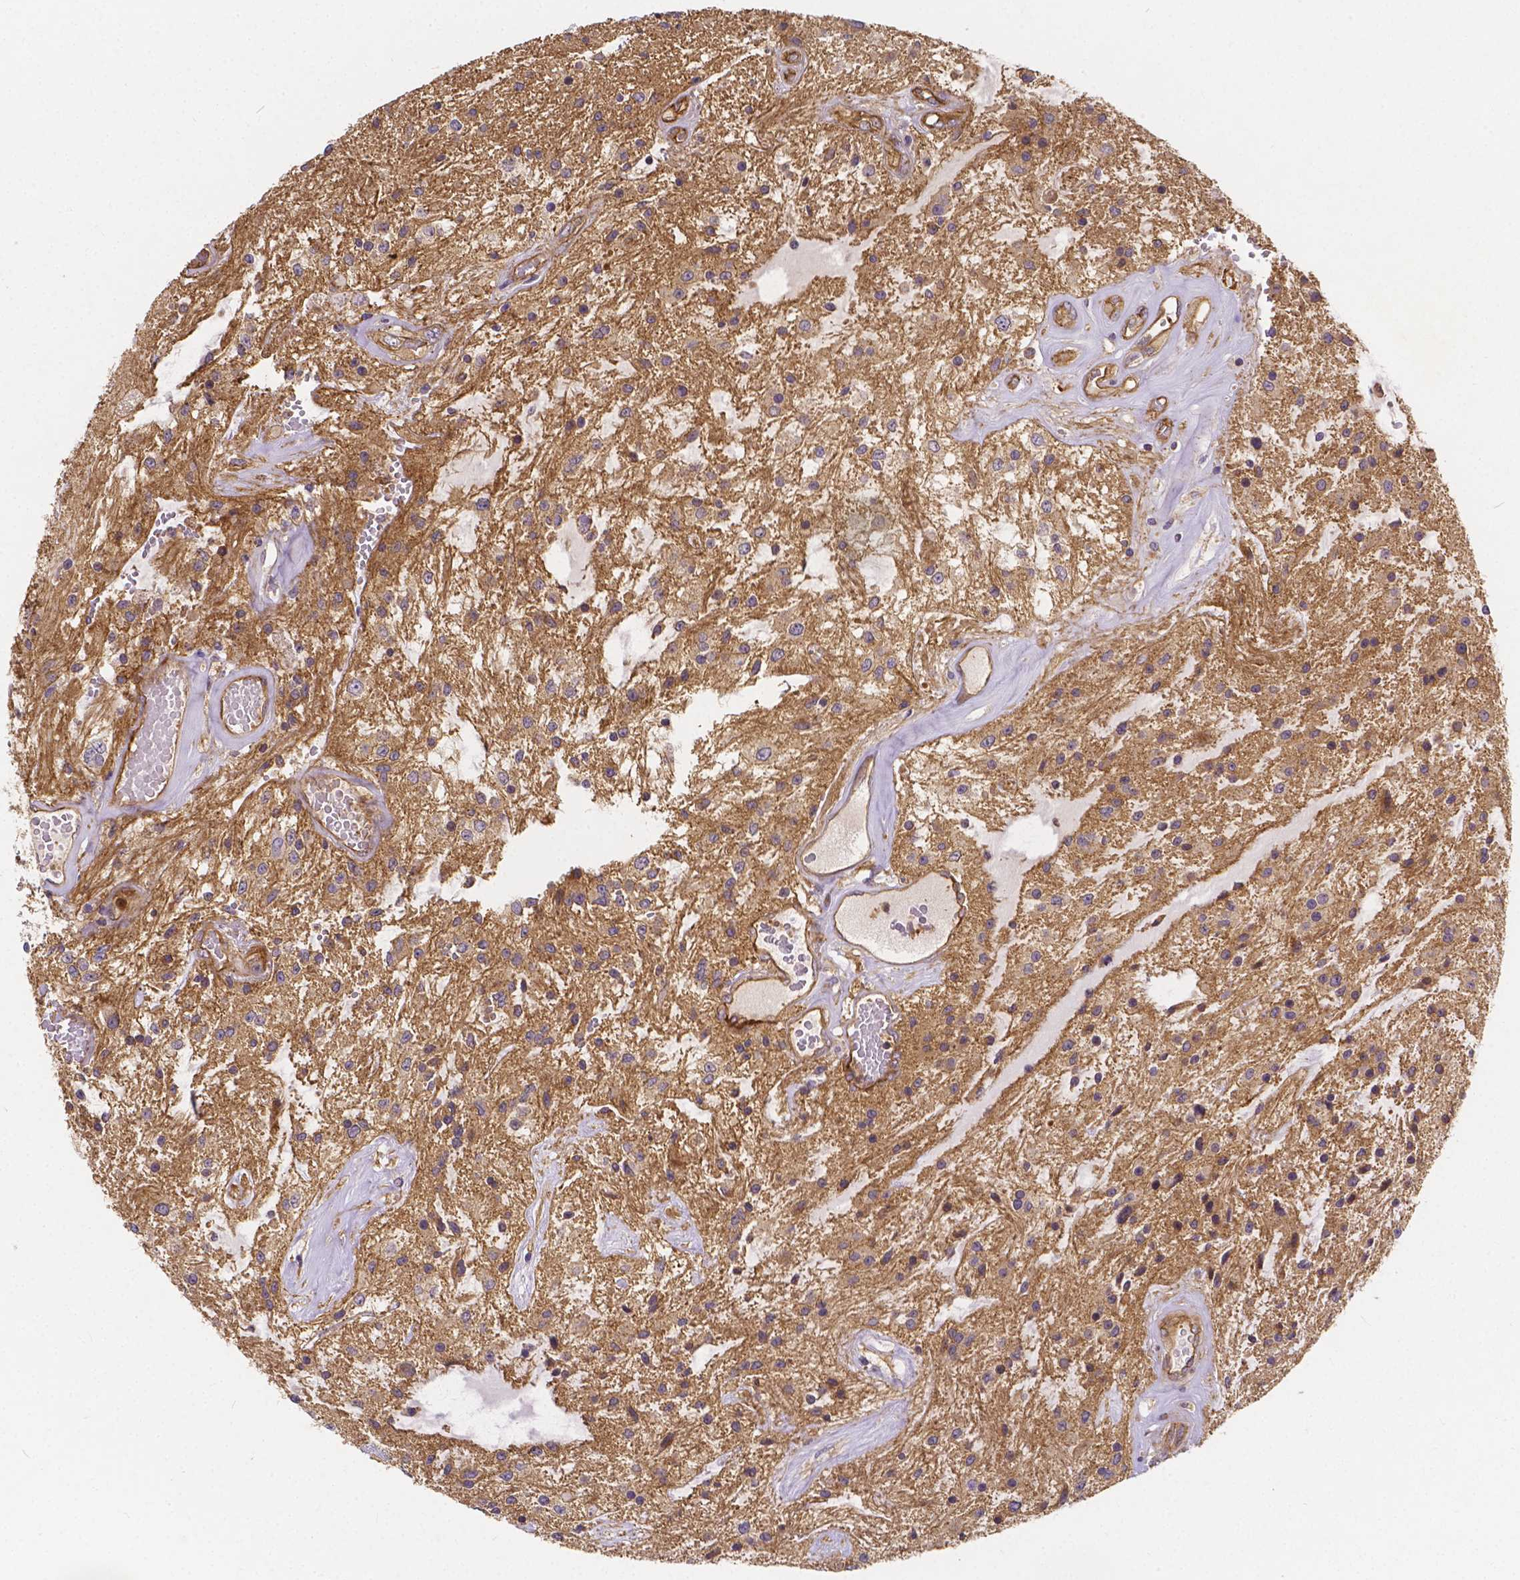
{"staining": {"intensity": "moderate", "quantity": ">75%", "location": "cytoplasmic/membranous"}, "tissue": "glioma", "cell_type": "Tumor cells", "image_type": "cancer", "snomed": [{"axis": "morphology", "description": "Glioma, malignant, Low grade"}, {"axis": "topography", "description": "Cerebellum"}], "caption": "High-magnification brightfield microscopy of malignant glioma (low-grade) stained with DAB (brown) and counterstained with hematoxylin (blue). tumor cells exhibit moderate cytoplasmic/membranous positivity is present in approximately>75% of cells. (brown staining indicates protein expression, while blue staining denotes nuclei).", "gene": "CLINT1", "patient": {"sex": "female", "age": 14}}